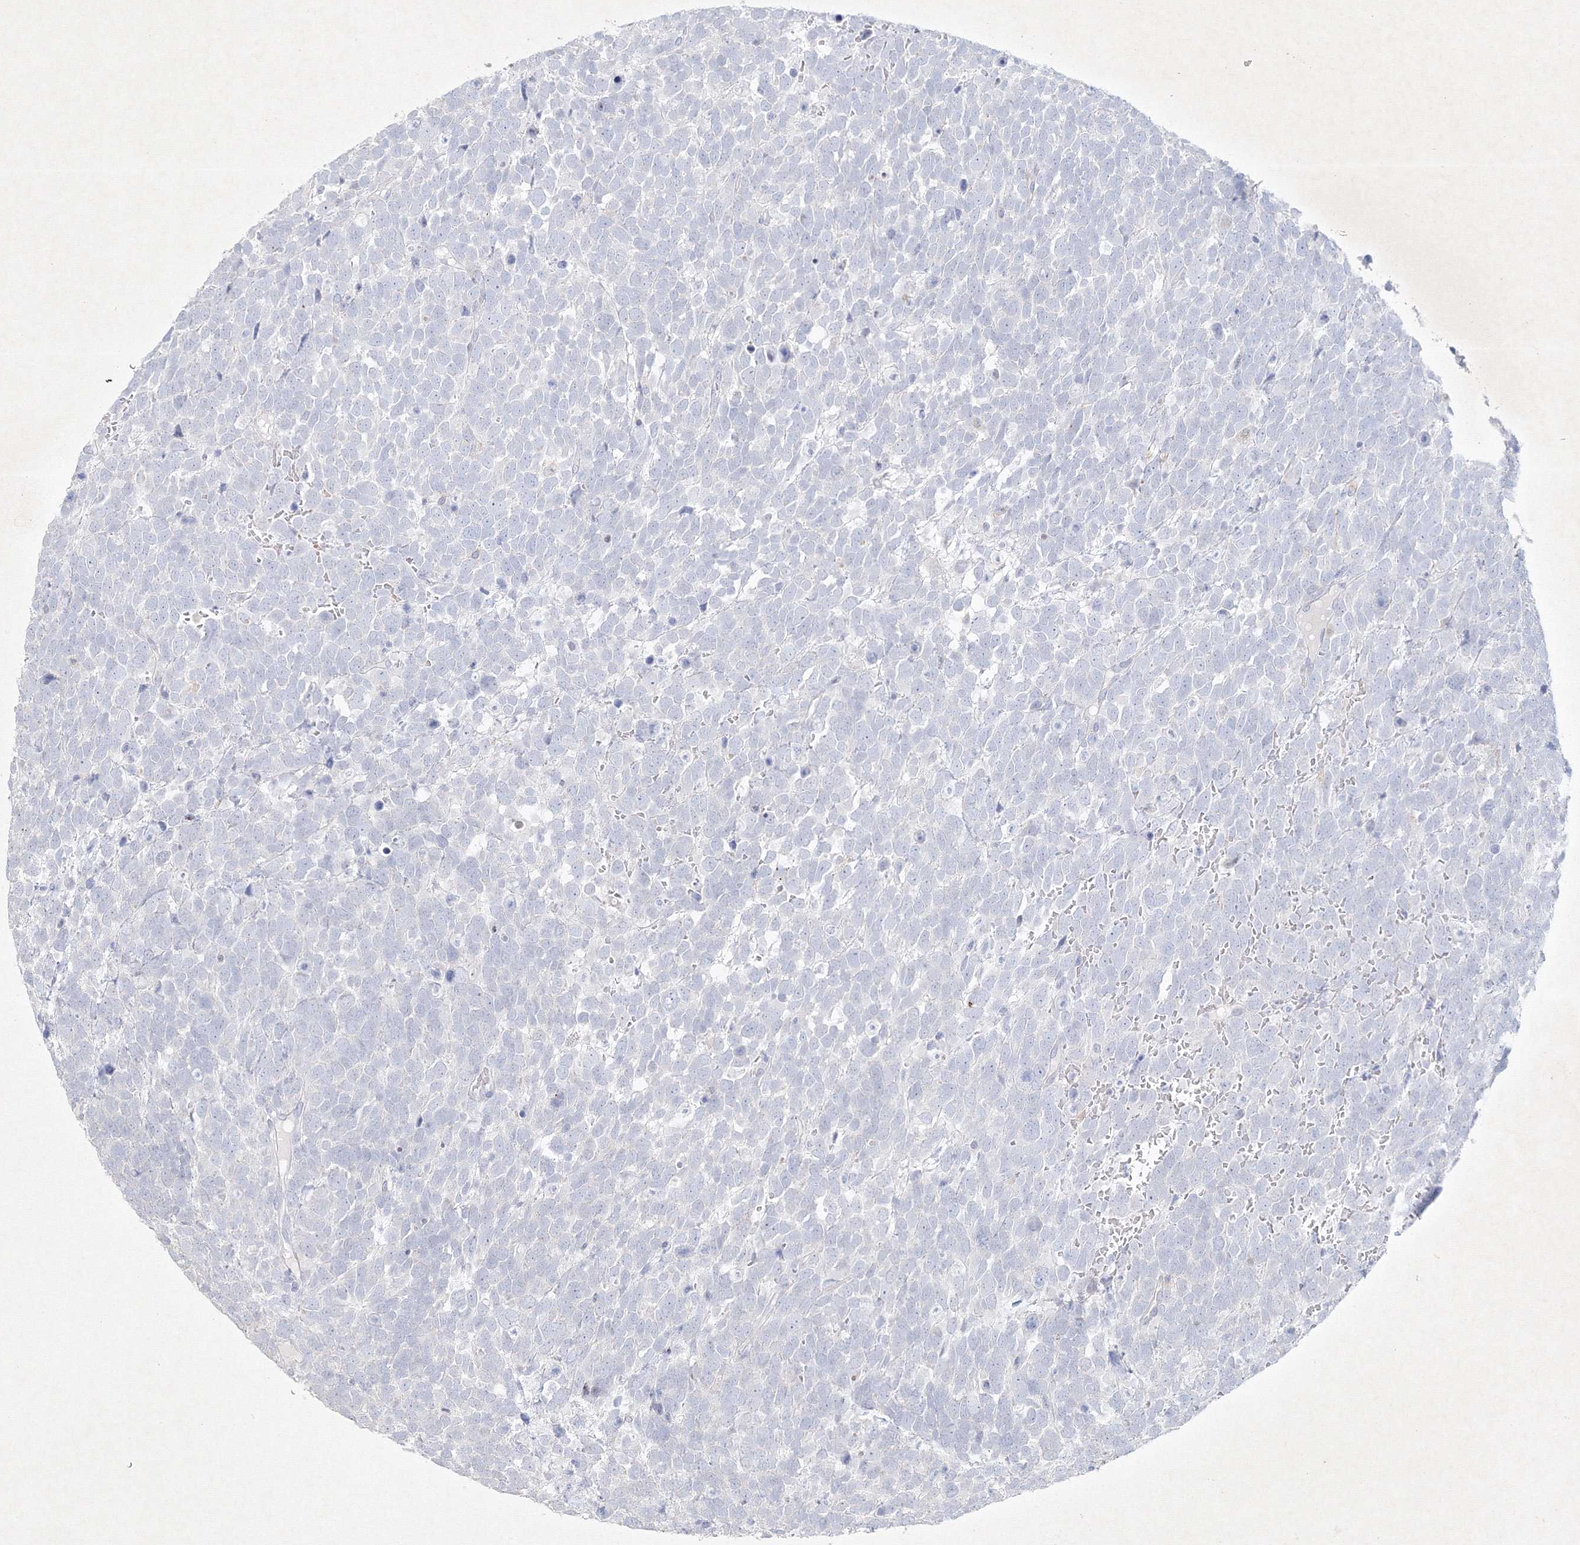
{"staining": {"intensity": "negative", "quantity": "none", "location": "none"}, "tissue": "urothelial cancer", "cell_type": "Tumor cells", "image_type": "cancer", "snomed": [{"axis": "morphology", "description": "Urothelial carcinoma, High grade"}, {"axis": "topography", "description": "Urinary bladder"}], "caption": "There is no significant positivity in tumor cells of high-grade urothelial carcinoma.", "gene": "CXXC4", "patient": {"sex": "female", "age": 82}}